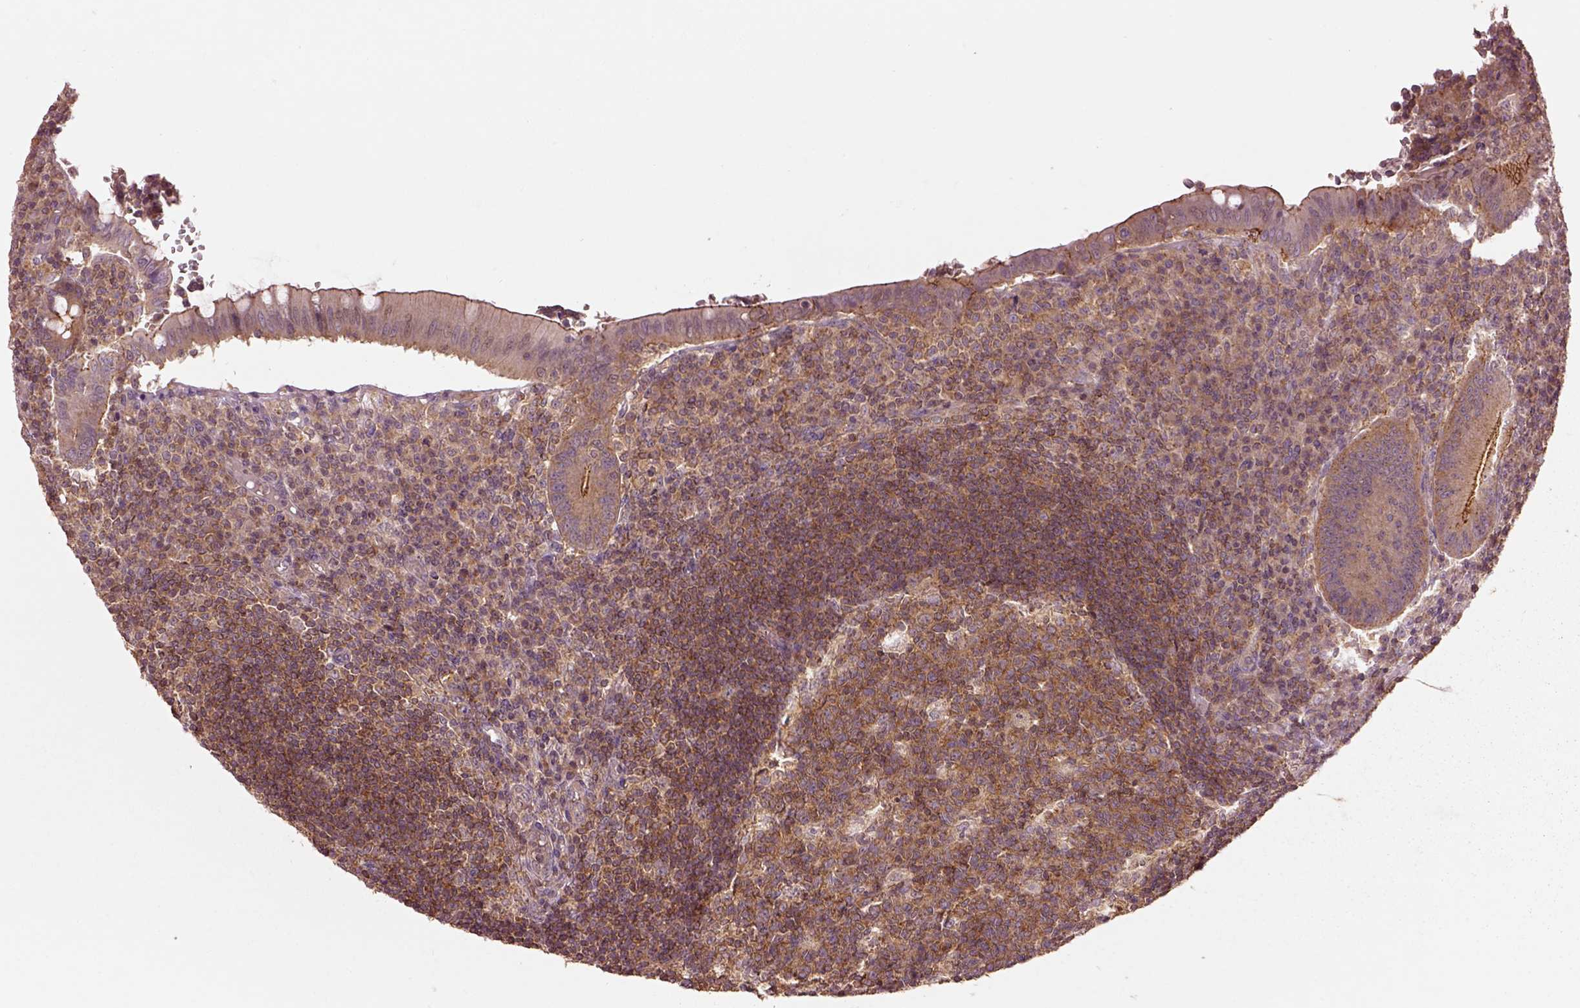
{"staining": {"intensity": "moderate", "quantity": ">75%", "location": "cytoplasmic/membranous"}, "tissue": "appendix", "cell_type": "Glandular cells", "image_type": "normal", "snomed": [{"axis": "morphology", "description": "Normal tissue, NOS"}, {"axis": "topography", "description": "Appendix"}], "caption": "Immunohistochemistry (IHC) (DAB (3,3'-diaminobenzidine)) staining of unremarkable human appendix exhibits moderate cytoplasmic/membranous protein staining in about >75% of glandular cells.", "gene": "MTHFS", "patient": {"sex": "male", "age": 18}}